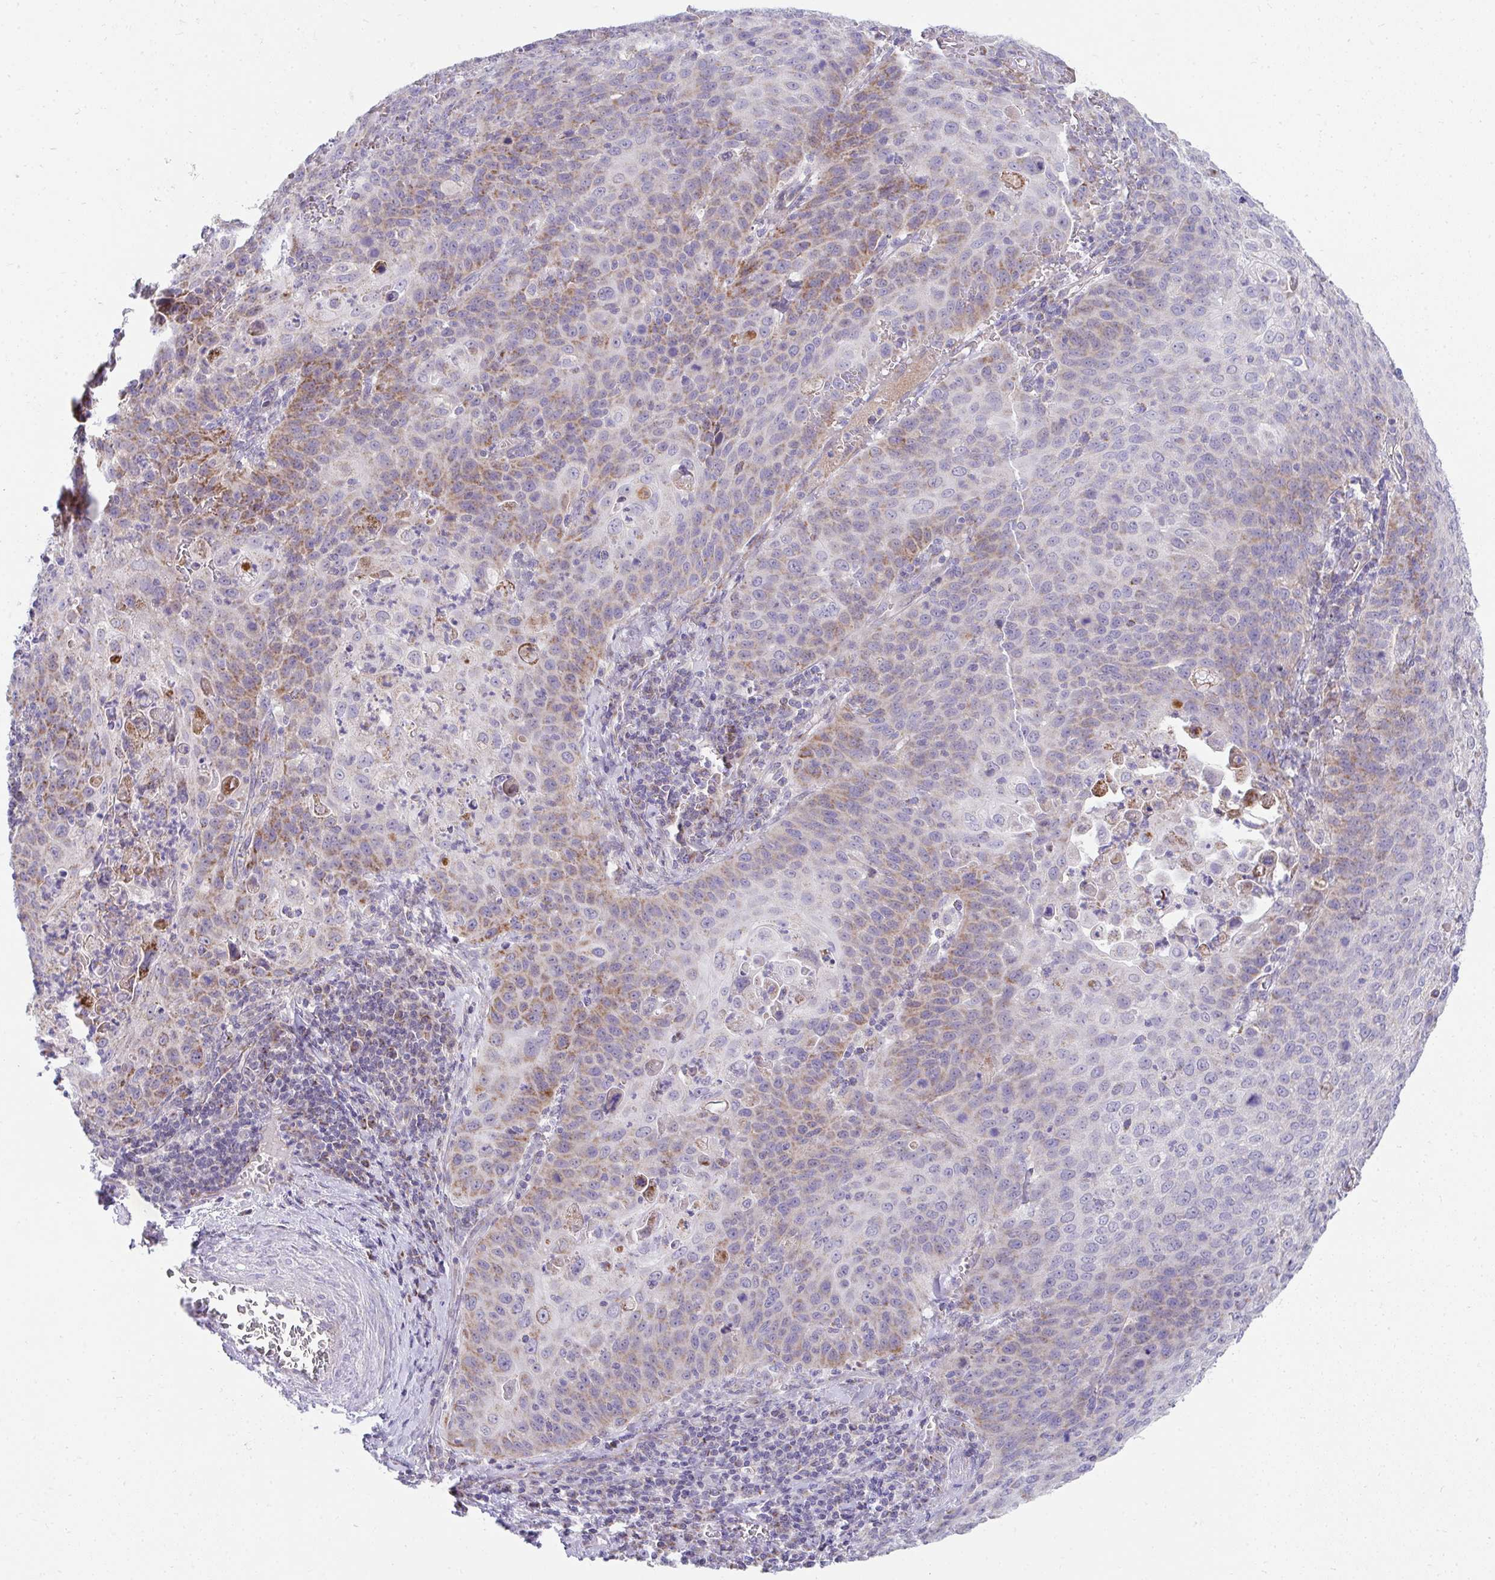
{"staining": {"intensity": "moderate", "quantity": "25%-75%", "location": "cytoplasmic/membranous"}, "tissue": "cervical cancer", "cell_type": "Tumor cells", "image_type": "cancer", "snomed": [{"axis": "morphology", "description": "Squamous cell carcinoma, NOS"}, {"axis": "topography", "description": "Cervix"}], "caption": "IHC (DAB) staining of human cervical cancer (squamous cell carcinoma) reveals moderate cytoplasmic/membranous protein expression in approximately 25%-75% of tumor cells. (DAB (3,3'-diaminobenzidine) IHC, brown staining for protein, blue staining for nuclei).", "gene": "PRRG3", "patient": {"sex": "female", "age": 65}}